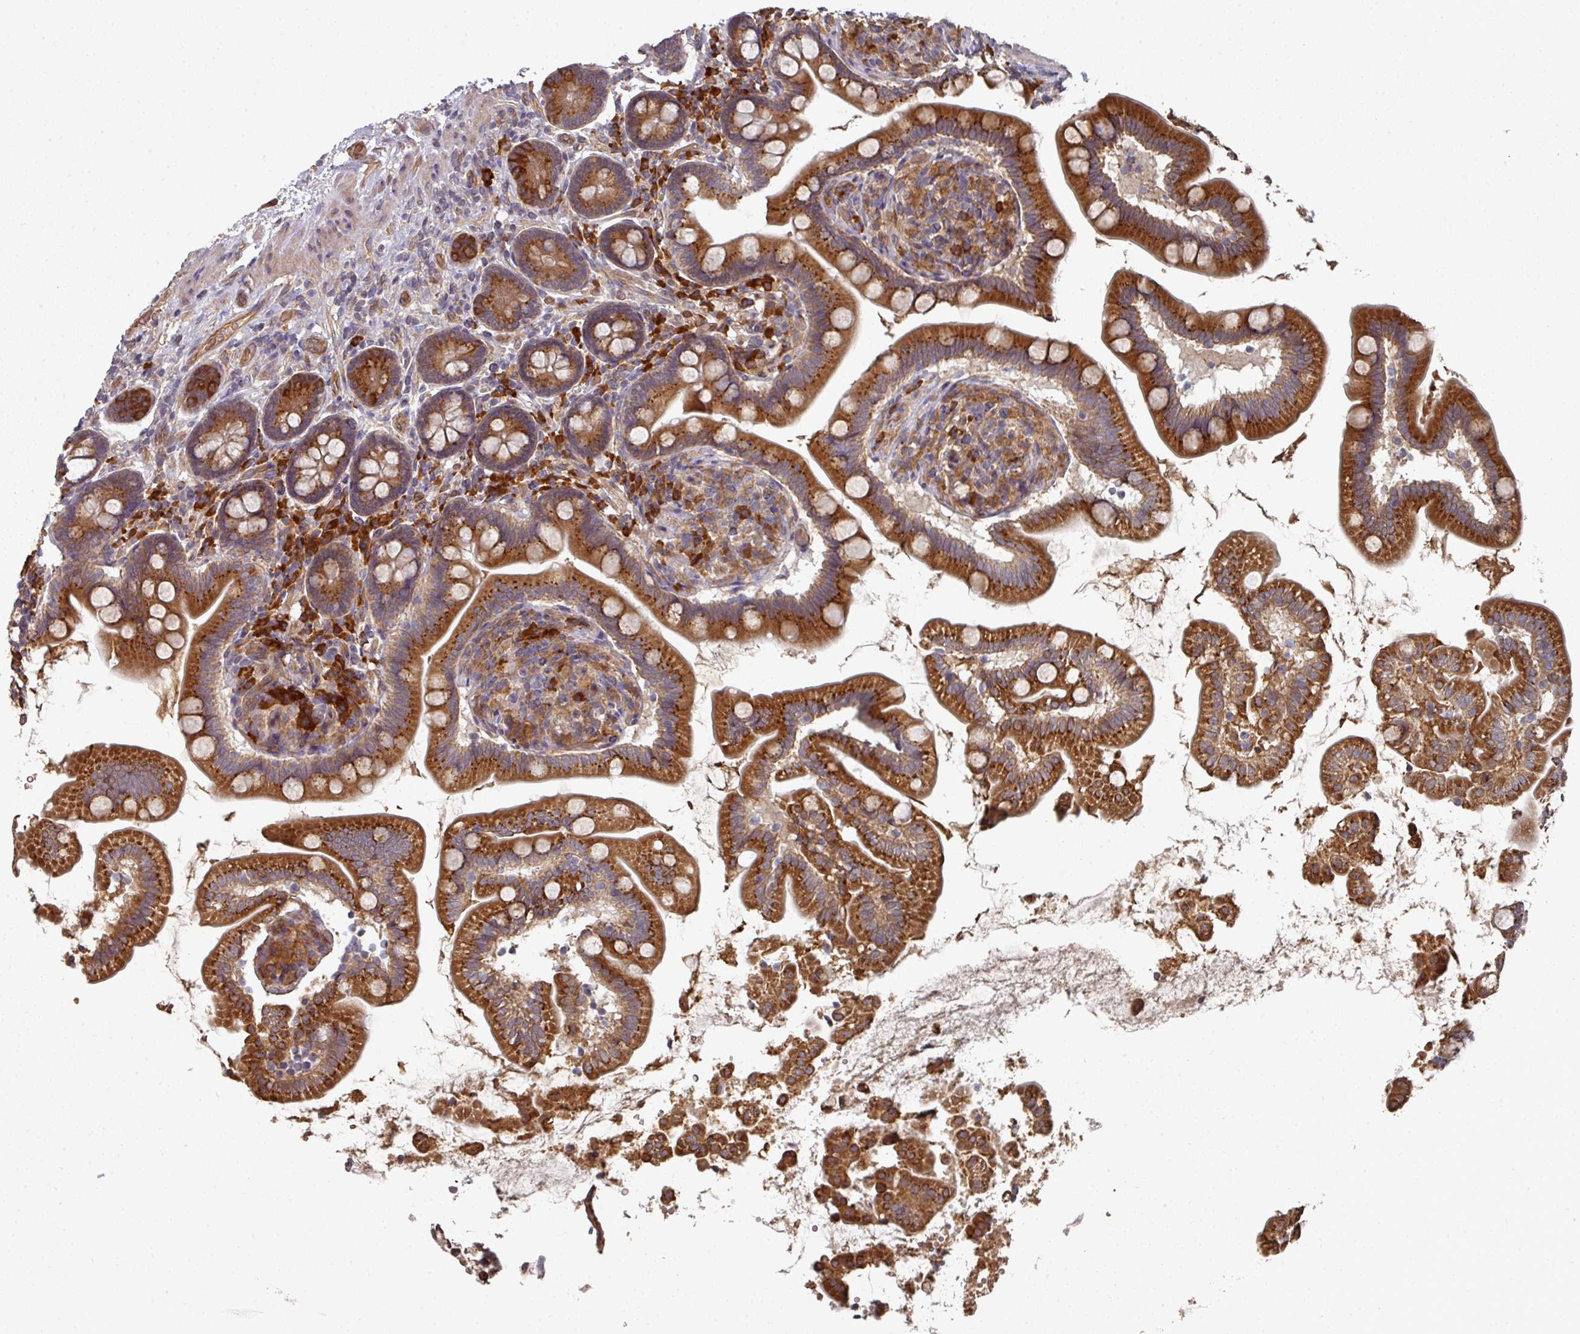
{"staining": {"intensity": "strong", "quantity": ">75%", "location": "cytoplasmic/membranous"}, "tissue": "small intestine", "cell_type": "Glandular cells", "image_type": "normal", "snomed": [{"axis": "morphology", "description": "Normal tissue, NOS"}, {"axis": "topography", "description": "Small intestine"}], "caption": "Glandular cells show high levels of strong cytoplasmic/membranous positivity in approximately >75% of cells in normal human small intestine.", "gene": "EDEM2", "patient": {"sex": "female", "age": 64}}